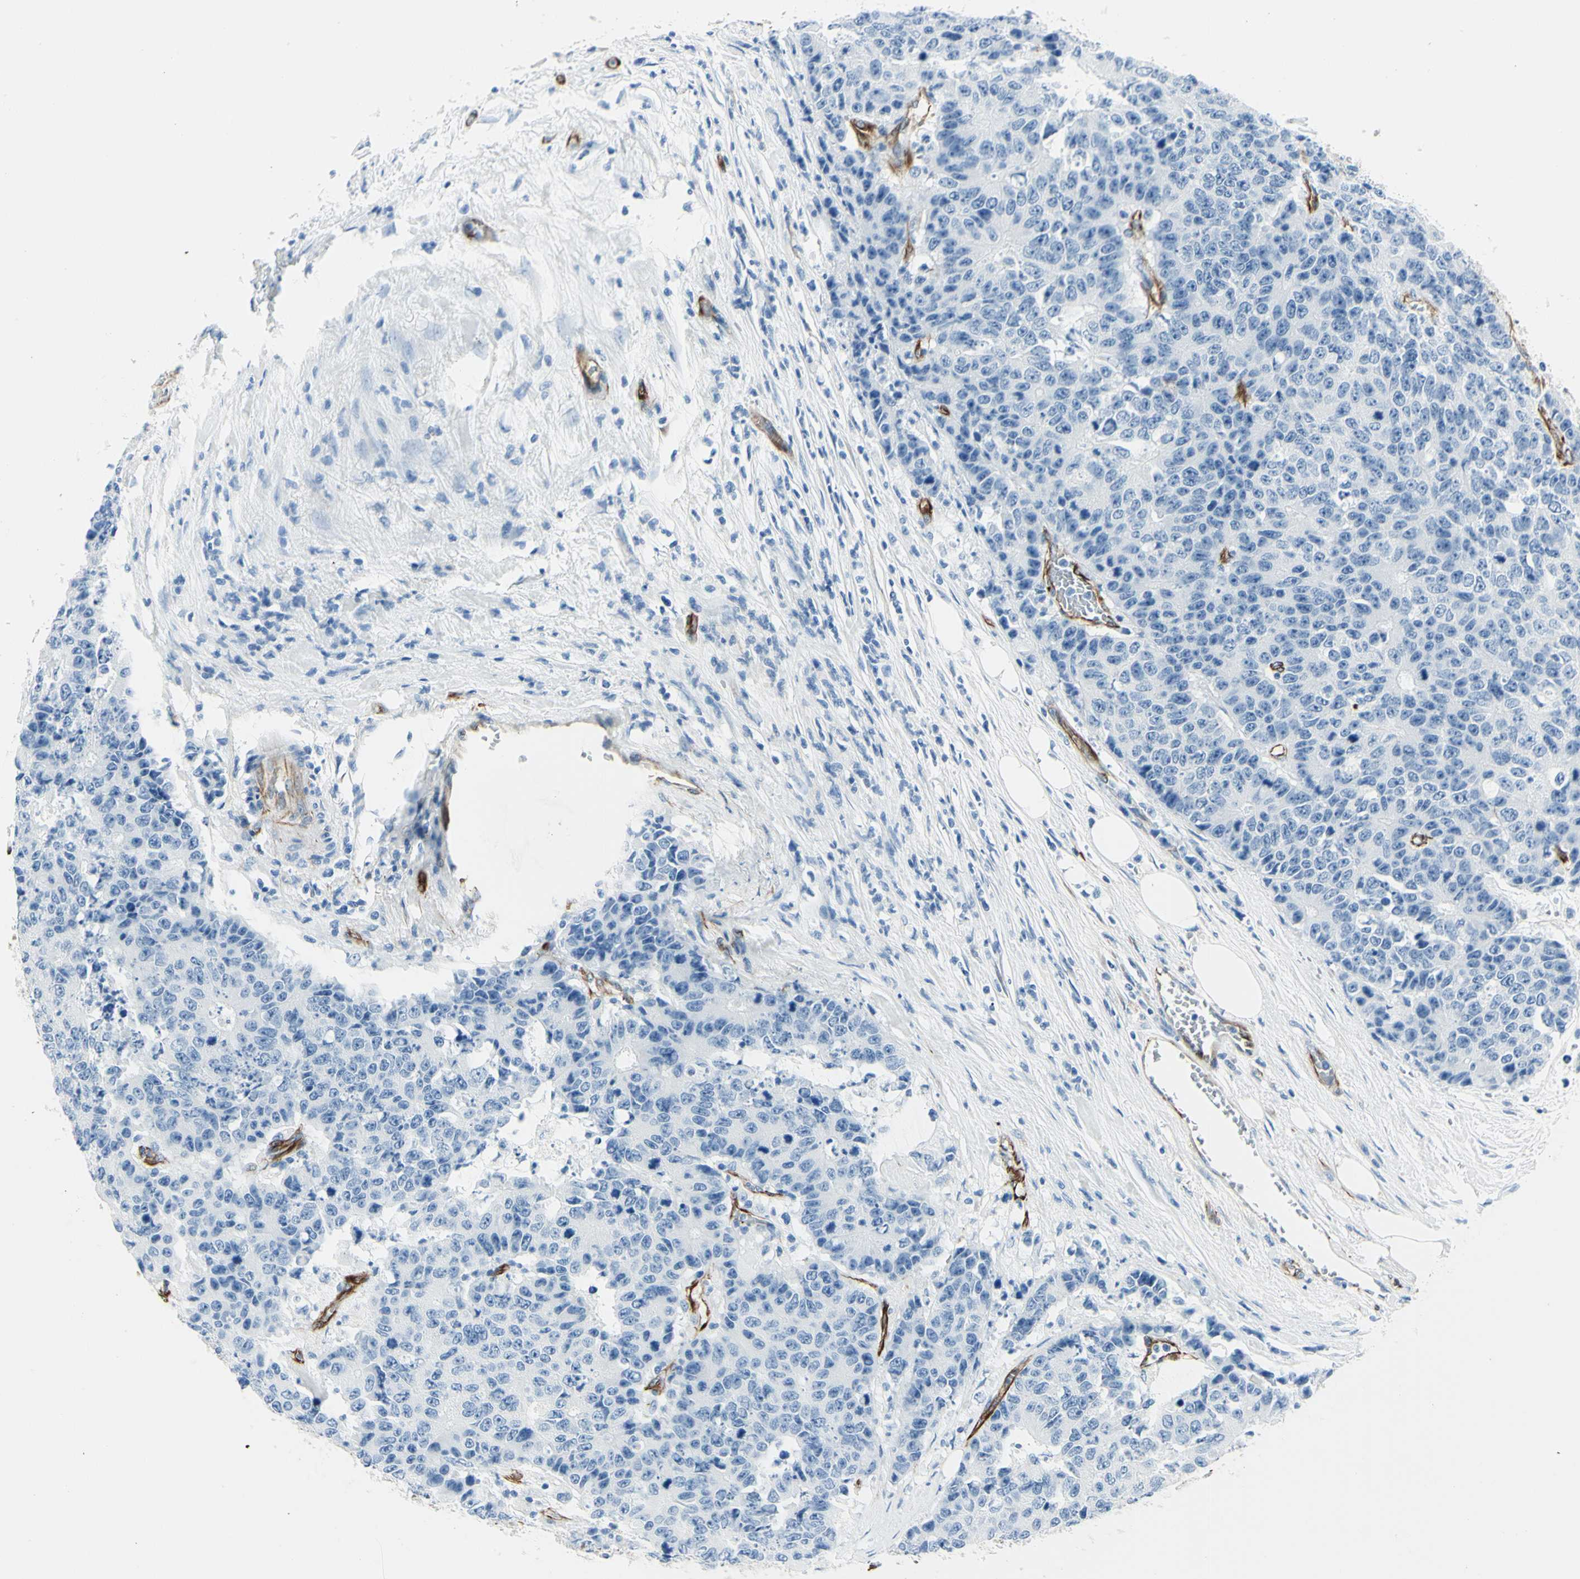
{"staining": {"intensity": "negative", "quantity": "none", "location": "none"}, "tissue": "colorectal cancer", "cell_type": "Tumor cells", "image_type": "cancer", "snomed": [{"axis": "morphology", "description": "Adenocarcinoma, NOS"}, {"axis": "topography", "description": "Colon"}], "caption": "DAB (3,3'-diaminobenzidine) immunohistochemical staining of human colorectal cancer (adenocarcinoma) shows no significant staining in tumor cells.", "gene": "PTH2R", "patient": {"sex": "female", "age": 86}}